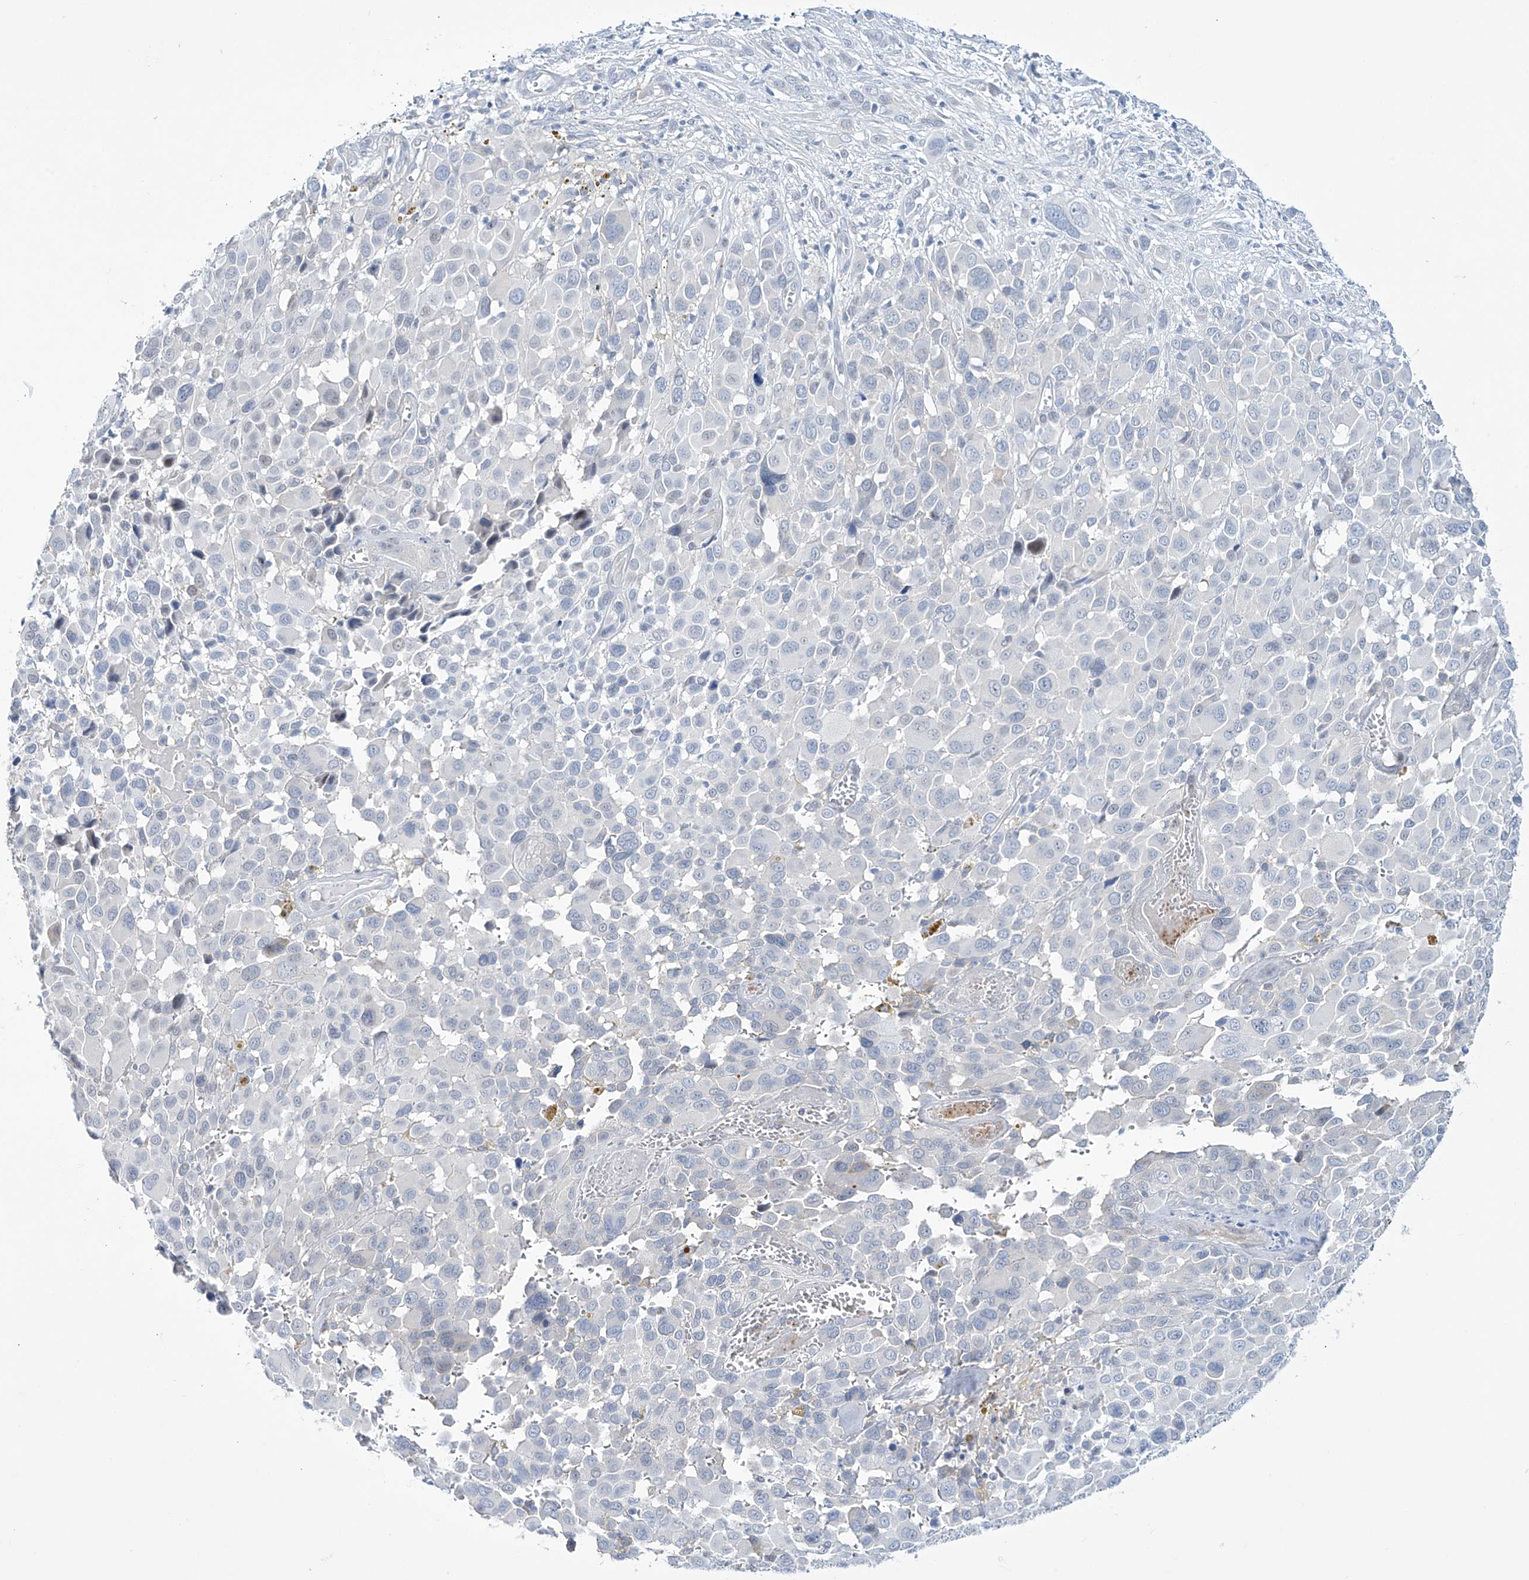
{"staining": {"intensity": "negative", "quantity": "none", "location": "none"}, "tissue": "melanoma", "cell_type": "Tumor cells", "image_type": "cancer", "snomed": [{"axis": "morphology", "description": "Malignant melanoma, NOS"}, {"axis": "topography", "description": "Skin of trunk"}], "caption": "DAB (3,3'-diaminobenzidine) immunohistochemical staining of human malignant melanoma shows no significant staining in tumor cells. The staining is performed using DAB (3,3'-diaminobenzidine) brown chromogen with nuclei counter-stained in using hematoxylin.", "gene": "TRIM60", "patient": {"sex": "male", "age": 71}}